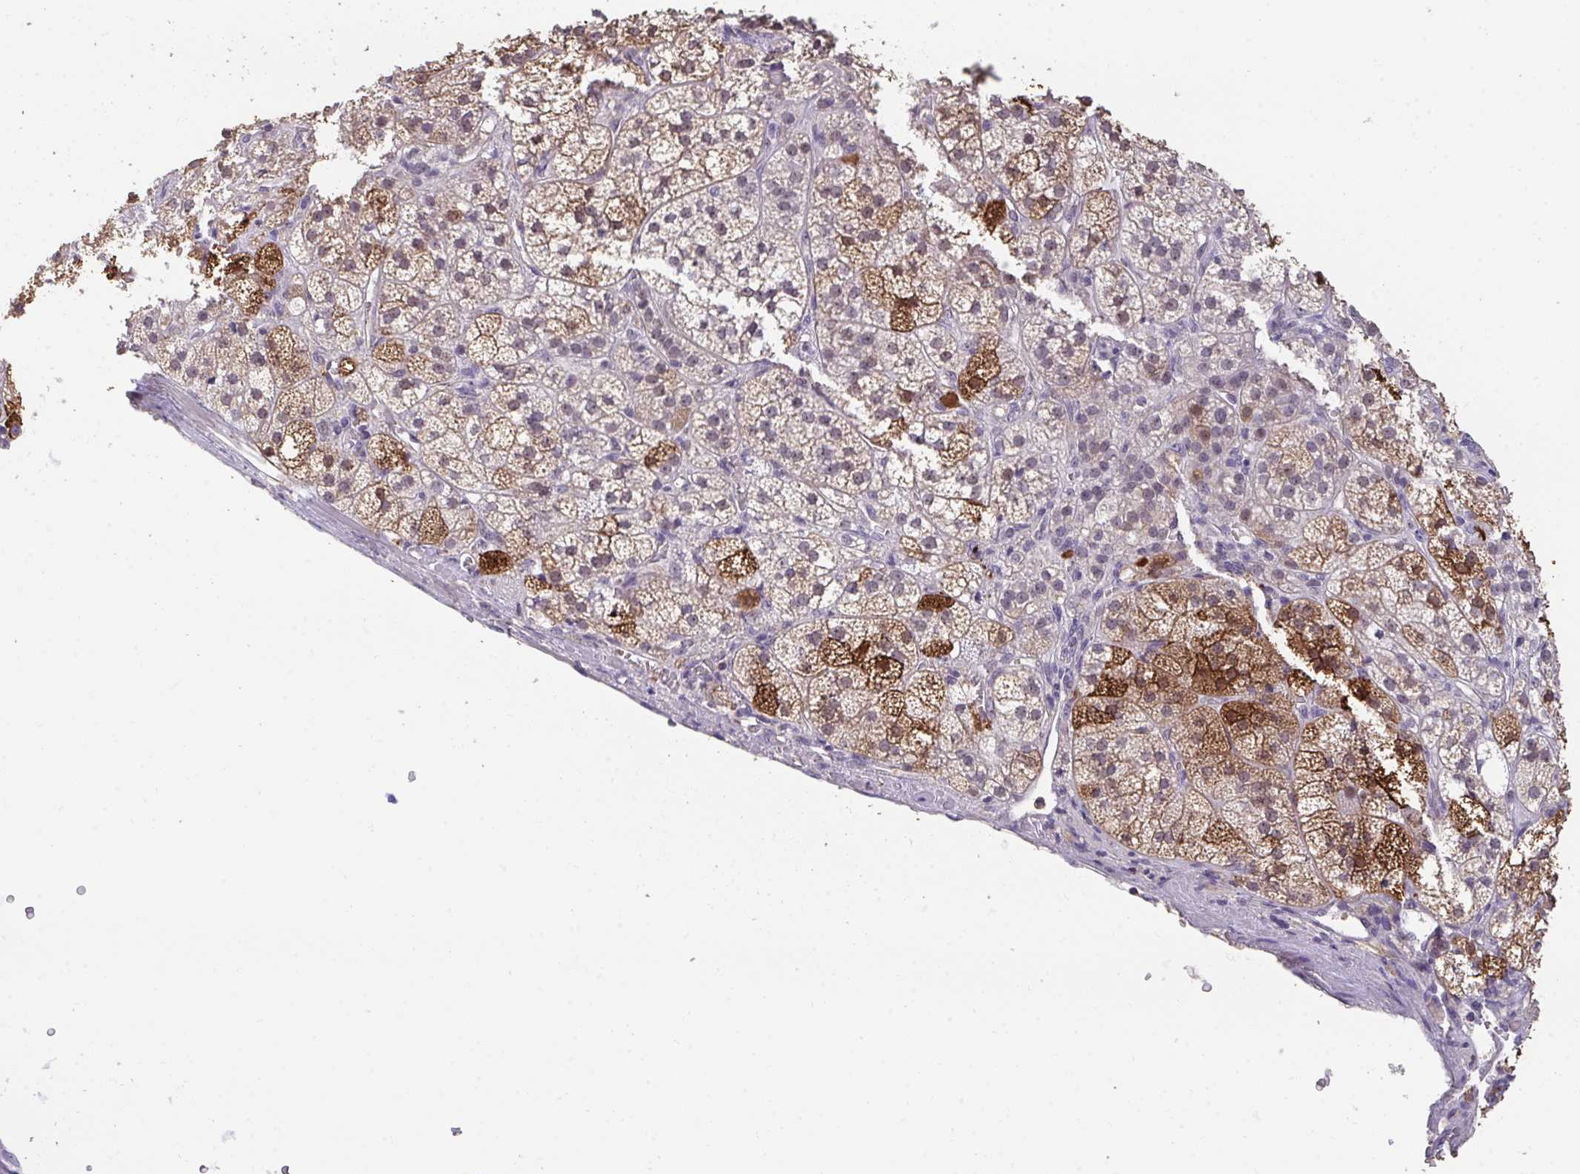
{"staining": {"intensity": "strong", "quantity": ">75%", "location": "cytoplasmic/membranous,nuclear"}, "tissue": "adrenal gland", "cell_type": "Glandular cells", "image_type": "normal", "snomed": [{"axis": "morphology", "description": "Normal tissue, NOS"}, {"axis": "topography", "description": "Adrenal gland"}], "caption": "Adrenal gland stained with a brown dye demonstrates strong cytoplasmic/membranous,nuclear positive staining in approximately >75% of glandular cells.", "gene": "SENP3", "patient": {"sex": "female", "age": 60}}